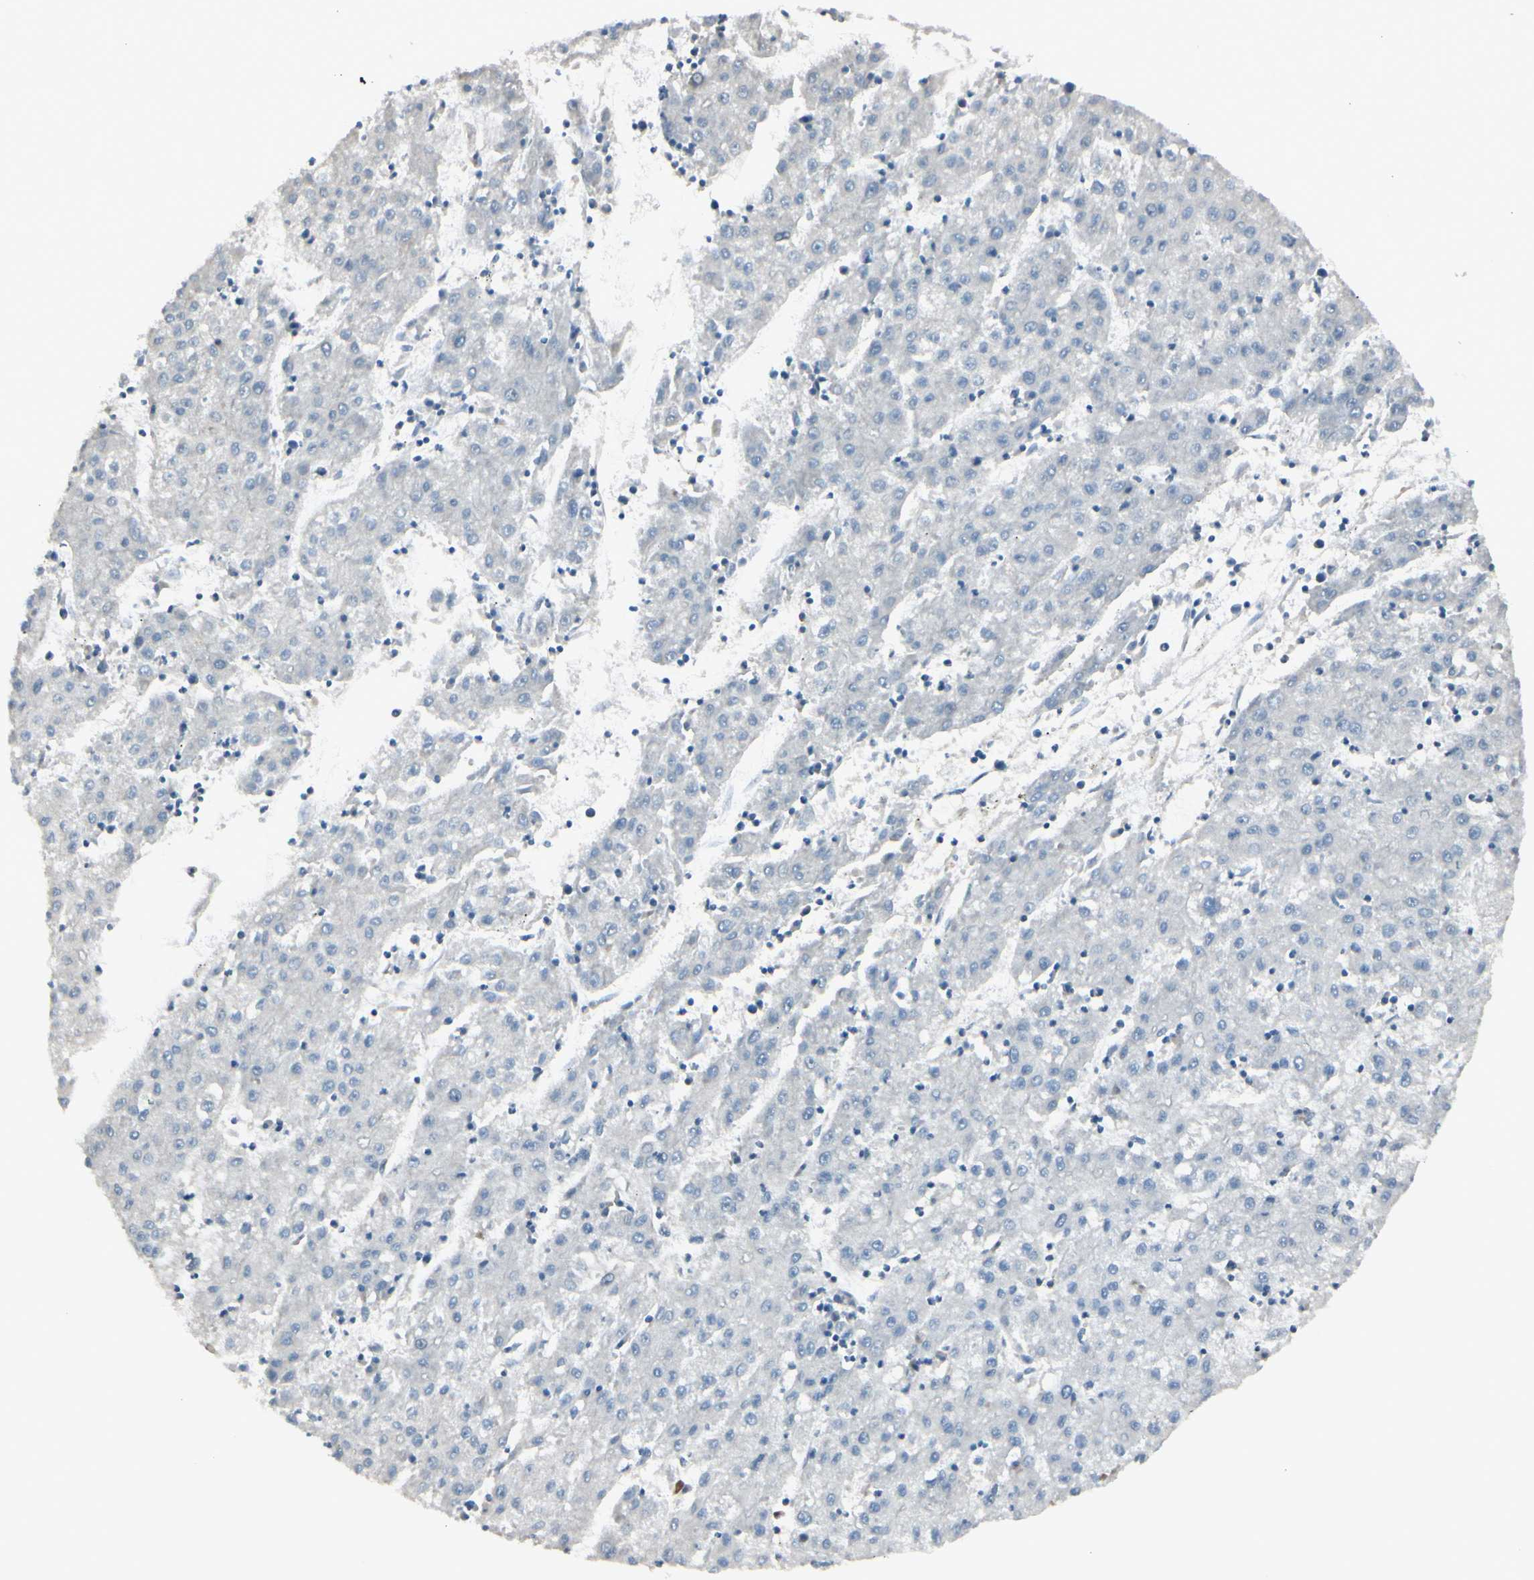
{"staining": {"intensity": "negative", "quantity": "none", "location": "none"}, "tissue": "liver cancer", "cell_type": "Tumor cells", "image_type": "cancer", "snomed": [{"axis": "morphology", "description": "Carcinoma, Hepatocellular, NOS"}, {"axis": "topography", "description": "Liver"}], "caption": "The immunohistochemistry (IHC) micrograph has no significant staining in tumor cells of liver cancer (hepatocellular carcinoma) tissue.", "gene": "MAPRE3", "patient": {"sex": "male", "age": 72}}